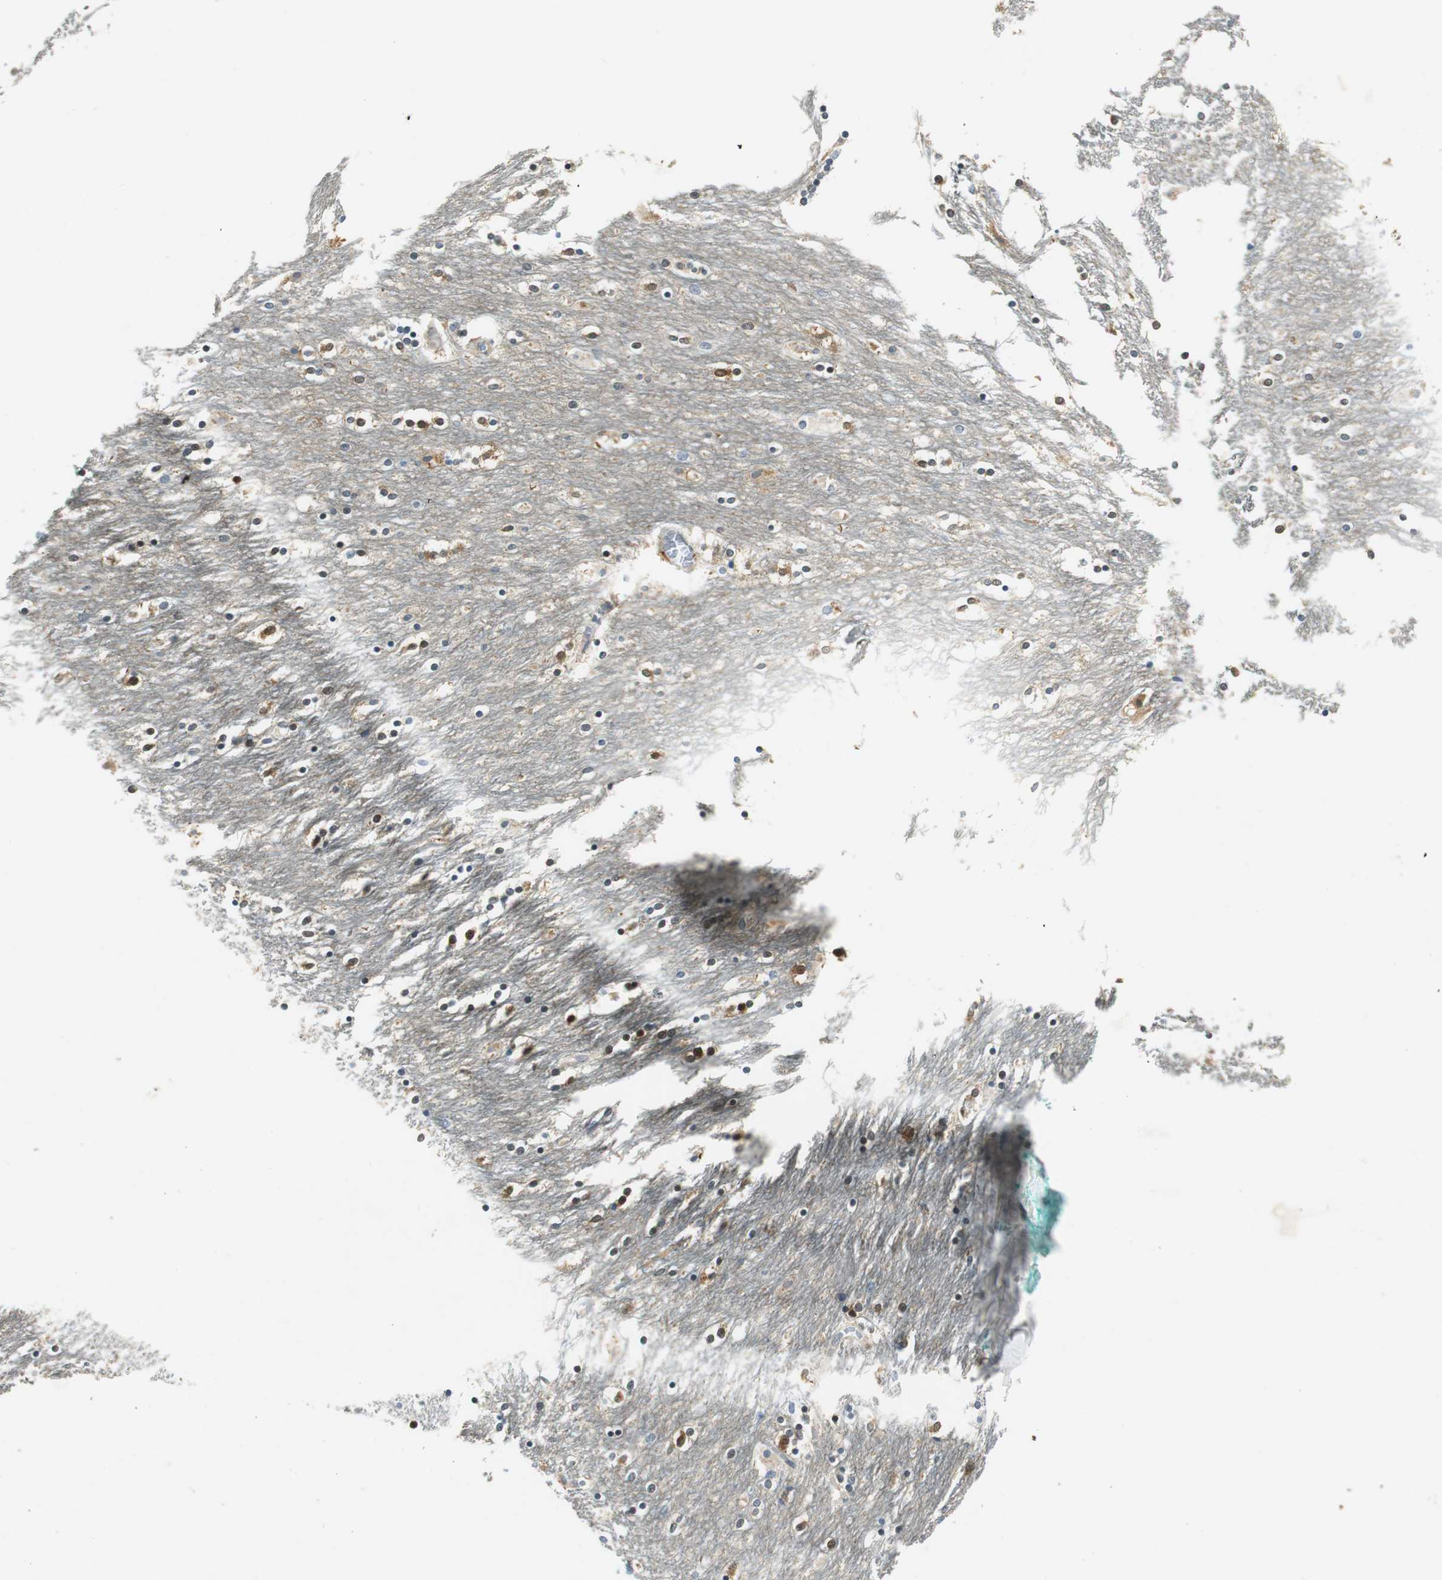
{"staining": {"intensity": "weak", "quantity": "<25%", "location": "cytoplasmic/membranous"}, "tissue": "caudate", "cell_type": "Glial cells", "image_type": "normal", "snomed": [{"axis": "morphology", "description": "Normal tissue, NOS"}, {"axis": "topography", "description": "Lateral ventricle wall"}], "caption": "Caudate stained for a protein using immunohistochemistry (IHC) shows no expression glial cells.", "gene": "ME1", "patient": {"sex": "female", "age": 54}}